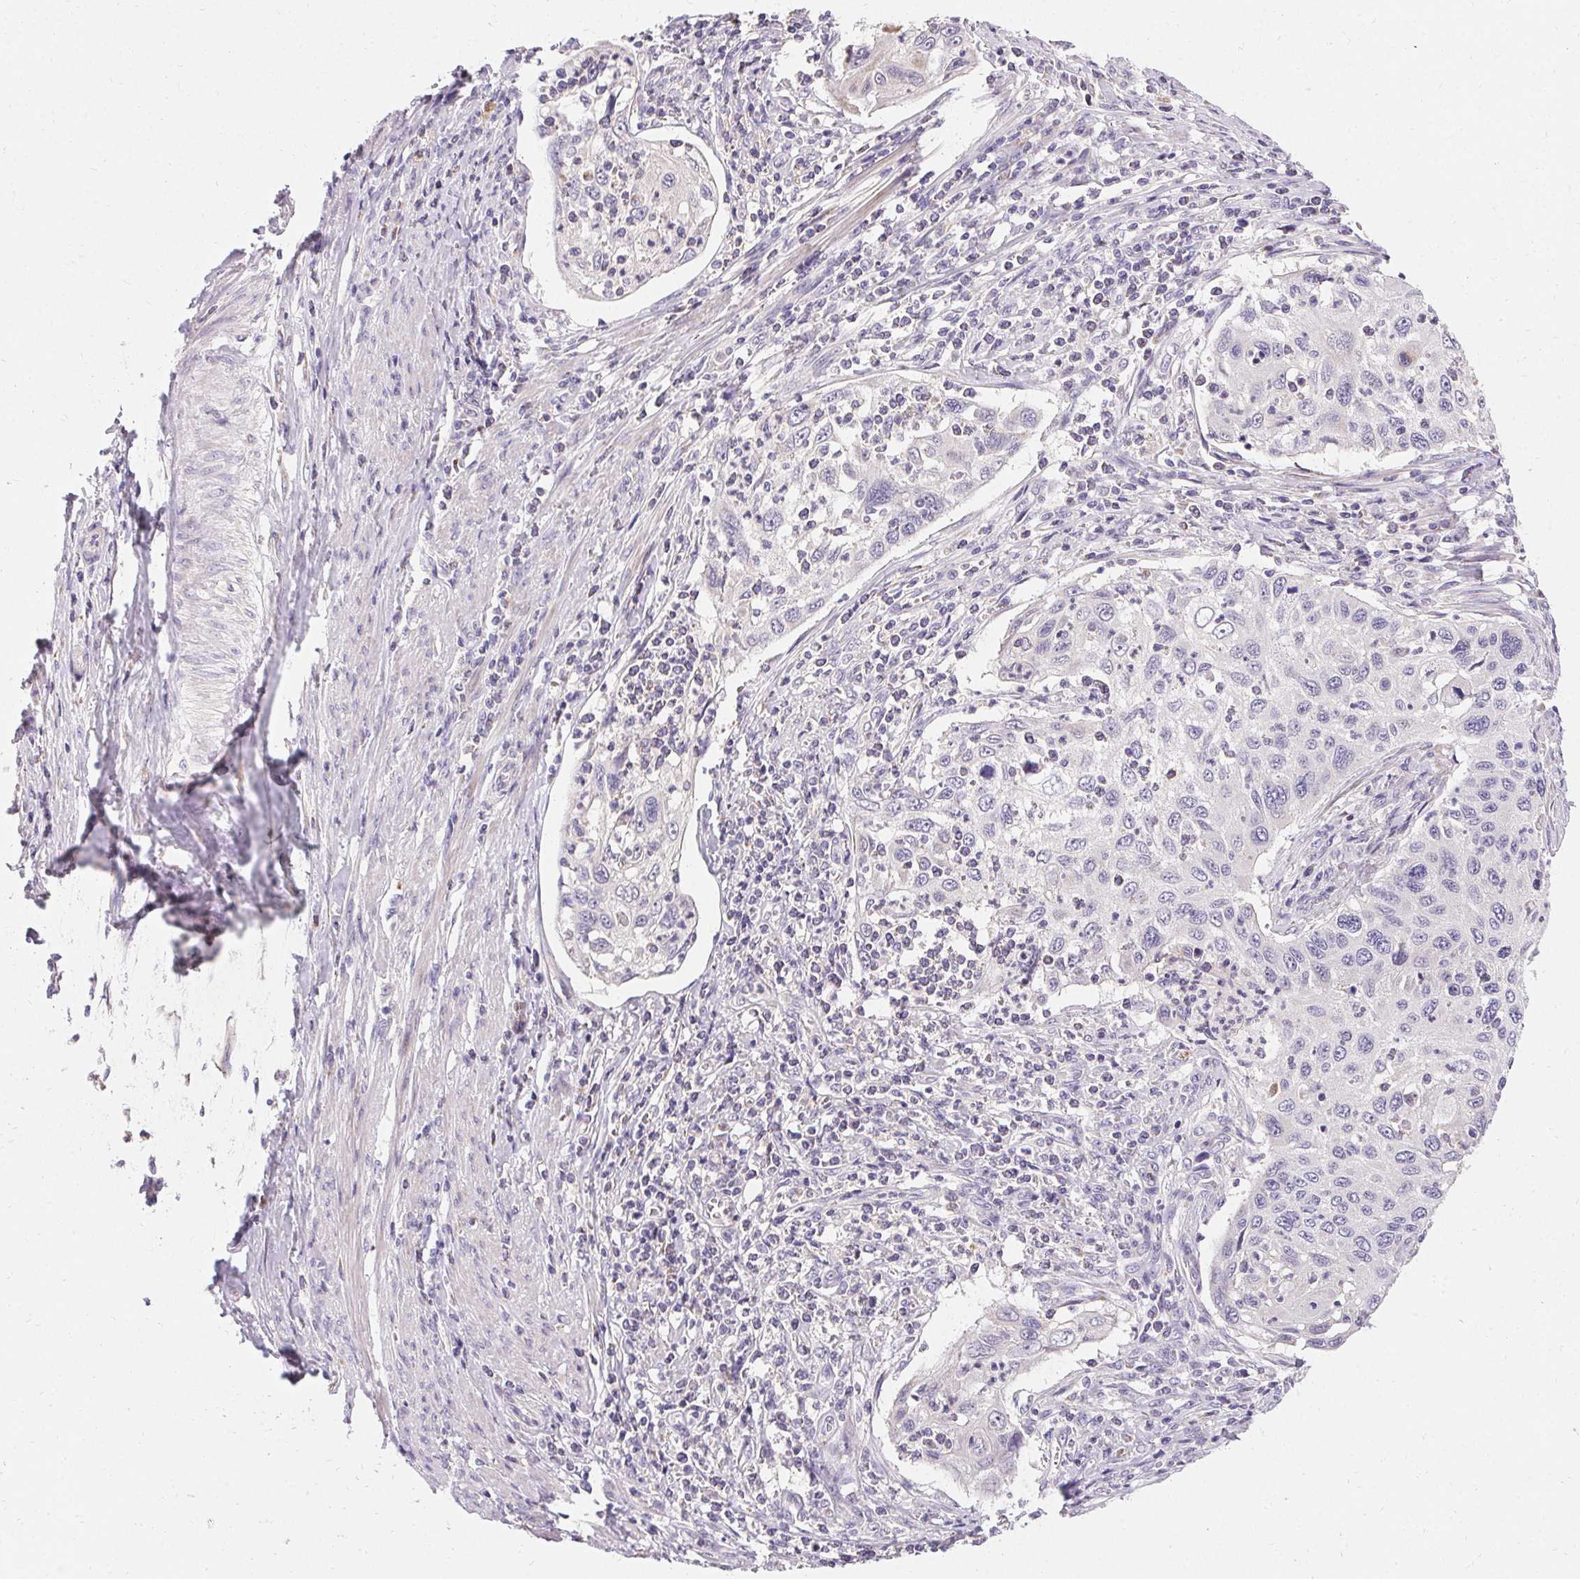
{"staining": {"intensity": "negative", "quantity": "none", "location": "none"}, "tissue": "cervical cancer", "cell_type": "Tumor cells", "image_type": "cancer", "snomed": [{"axis": "morphology", "description": "Squamous cell carcinoma, NOS"}, {"axis": "topography", "description": "Cervix"}], "caption": "High magnification brightfield microscopy of cervical cancer stained with DAB (3,3'-diaminobenzidine) (brown) and counterstained with hematoxylin (blue): tumor cells show no significant expression.", "gene": "TRIP13", "patient": {"sex": "female", "age": 70}}